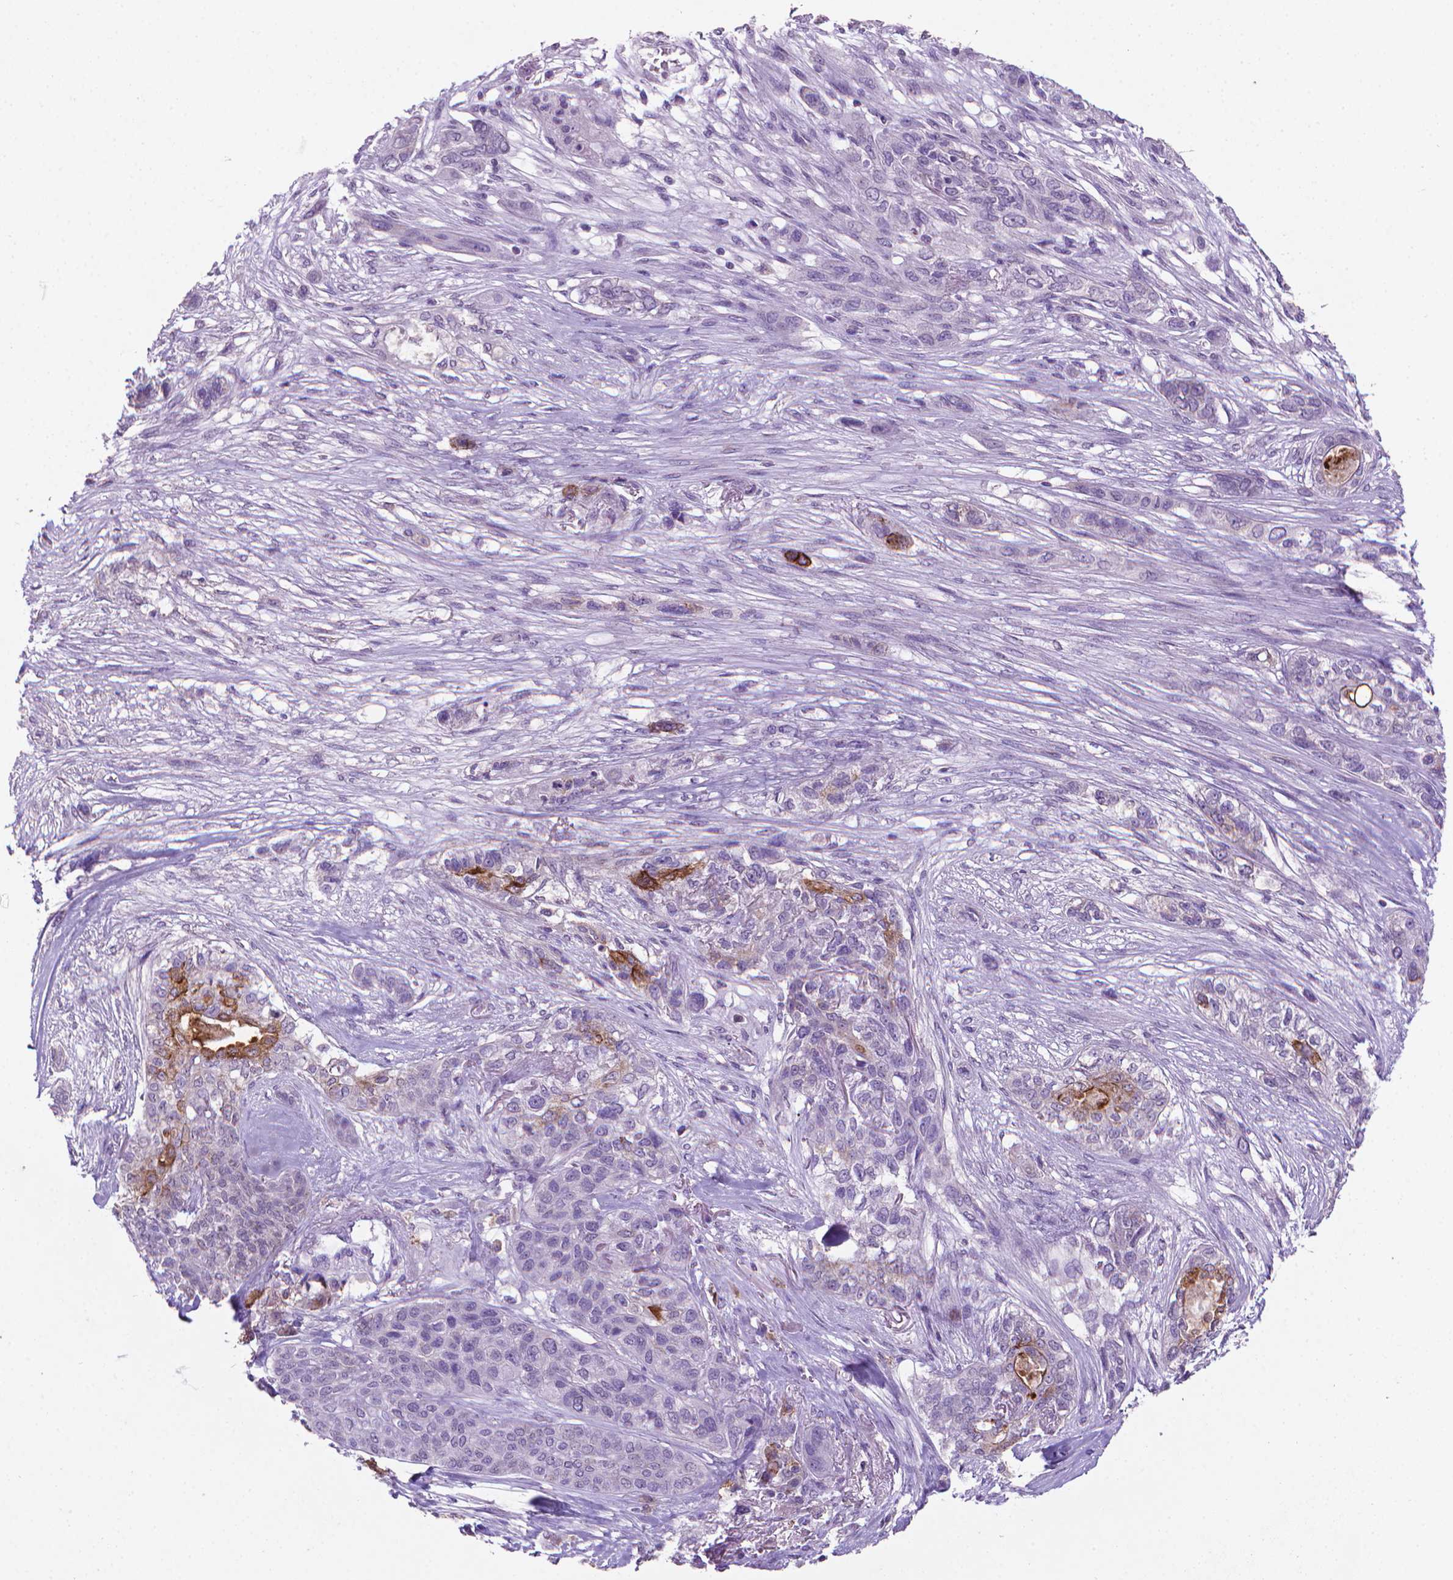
{"staining": {"intensity": "moderate", "quantity": "<25%", "location": "cytoplasmic/membranous"}, "tissue": "lung cancer", "cell_type": "Tumor cells", "image_type": "cancer", "snomed": [{"axis": "morphology", "description": "Squamous cell carcinoma, NOS"}, {"axis": "topography", "description": "Lung"}], "caption": "Immunohistochemical staining of lung cancer reveals moderate cytoplasmic/membranous protein positivity in about <25% of tumor cells.", "gene": "MUC1", "patient": {"sex": "female", "age": 70}}